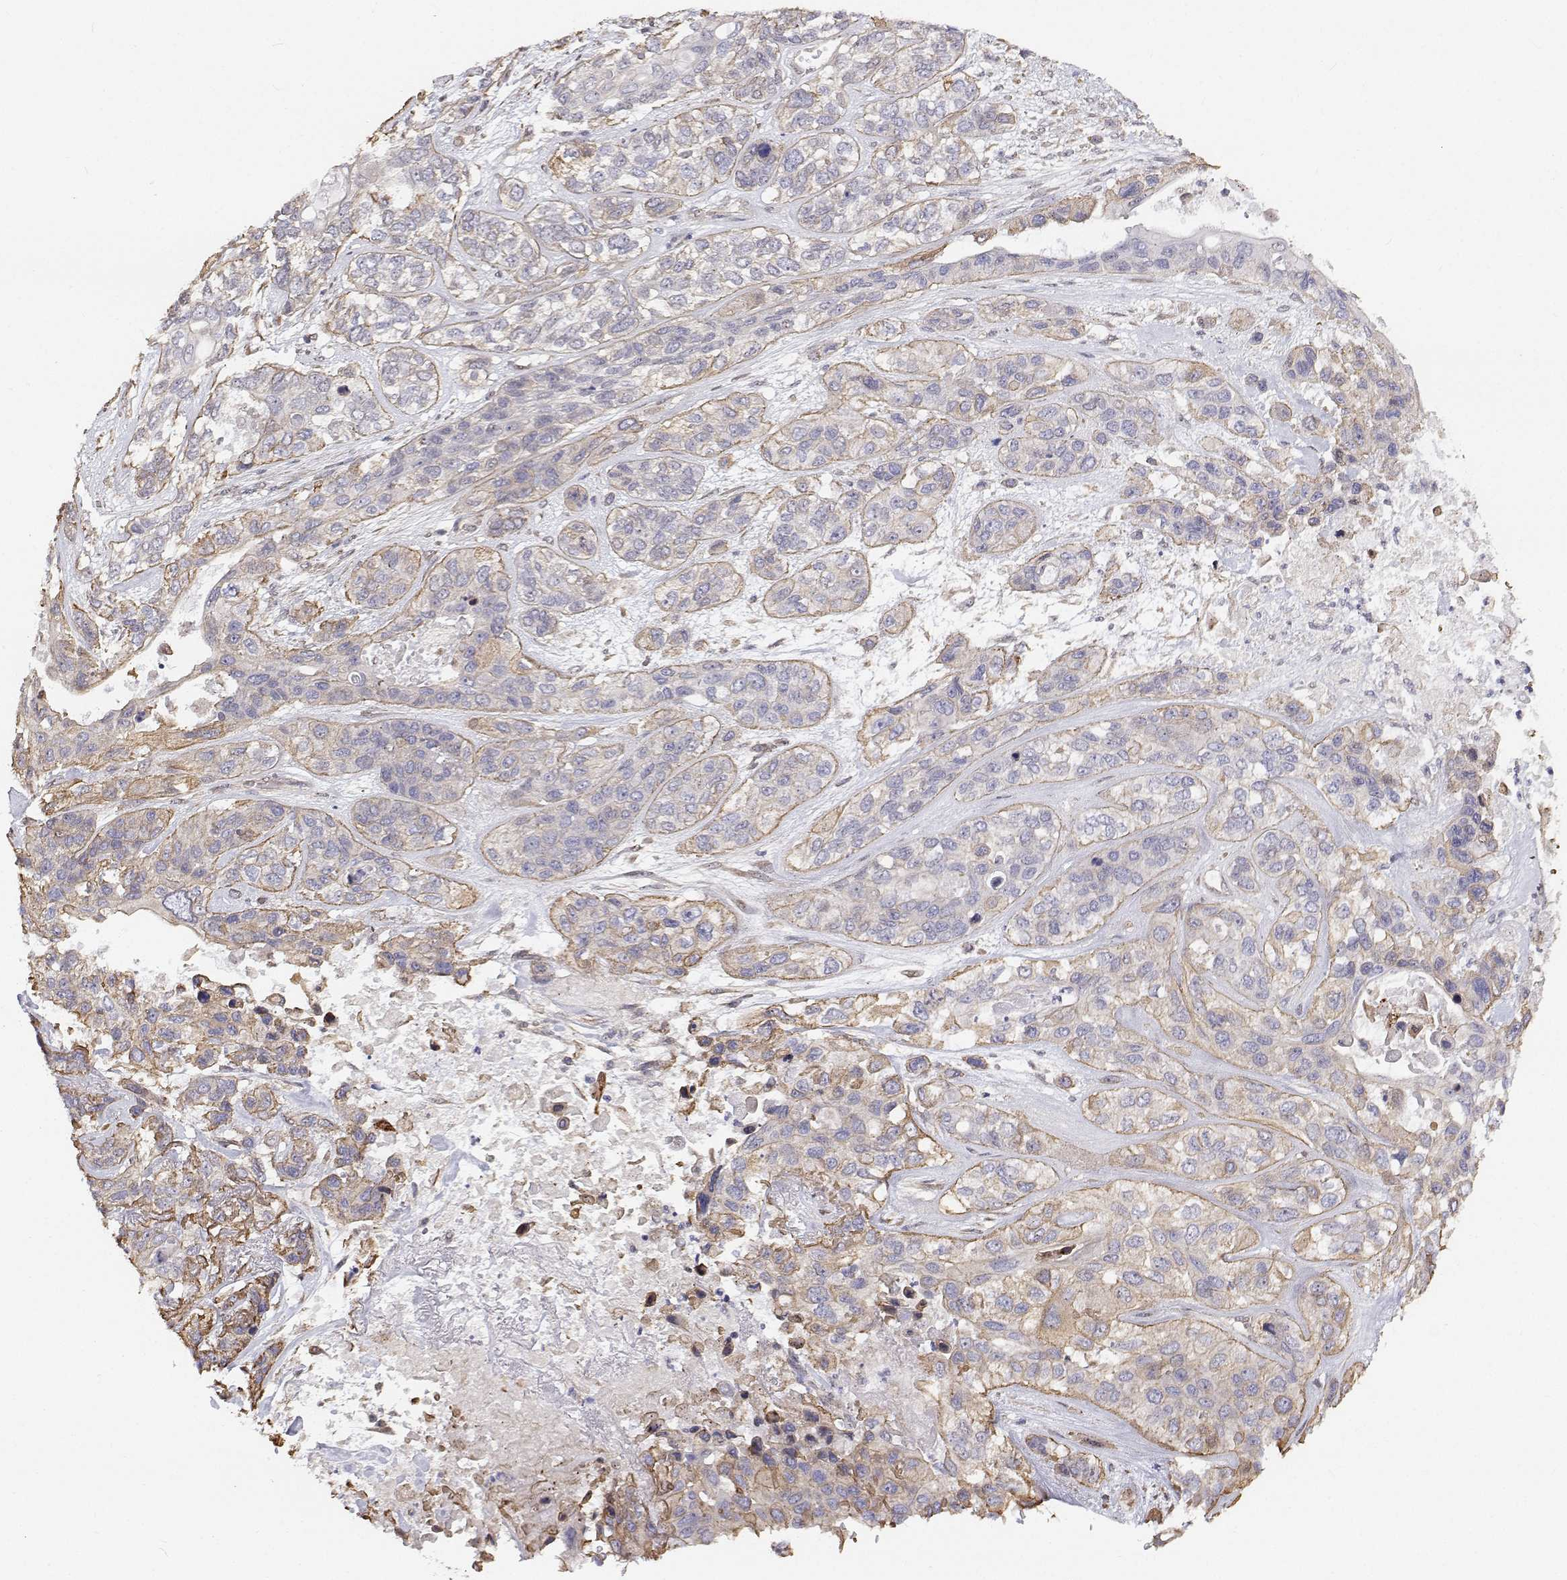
{"staining": {"intensity": "negative", "quantity": "none", "location": "none"}, "tissue": "lung cancer", "cell_type": "Tumor cells", "image_type": "cancer", "snomed": [{"axis": "morphology", "description": "Squamous cell carcinoma, NOS"}, {"axis": "topography", "description": "Lung"}], "caption": "The histopathology image displays no significant positivity in tumor cells of squamous cell carcinoma (lung).", "gene": "GSDMA", "patient": {"sex": "female", "age": 70}}